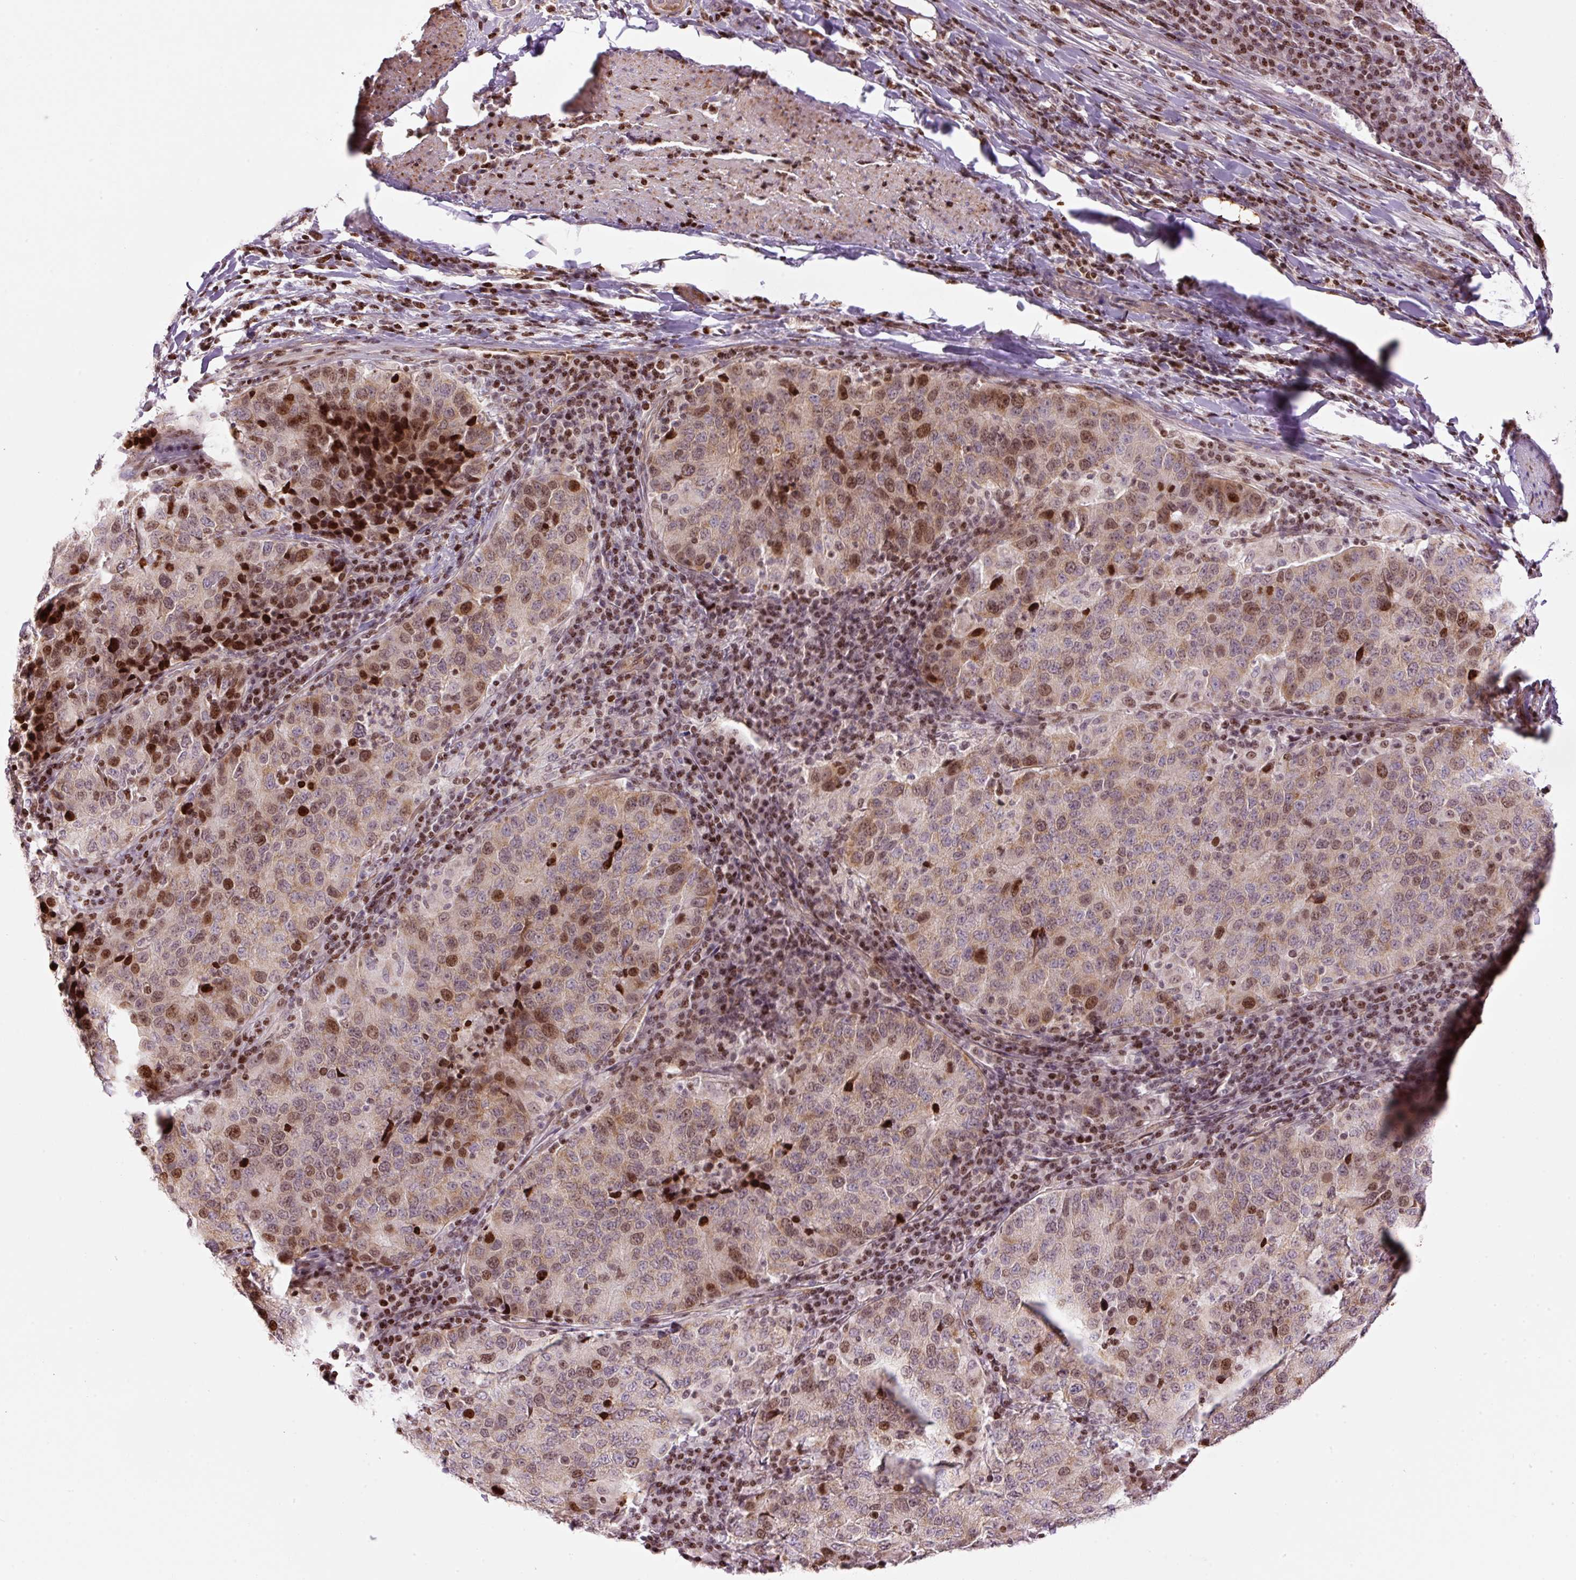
{"staining": {"intensity": "moderate", "quantity": ">75%", "location": "nuclear"}, "tissue": "stomach cancer", "cell_type": "Tumor cells", "image_type": "cancer", "snomed": [{"axis": "morphology", "description": "Adenocarcinoma, NOS"}, {"axis": "topography", "description": "Stomach"}], "caption": "DAB immunohistochemical staining of stomach cancer demonstrates moderate nuclear protein positivity in about >75% of tumor cells.", "gene": "TMEM8B", "patient": {"sex": "male", "age": 71}}